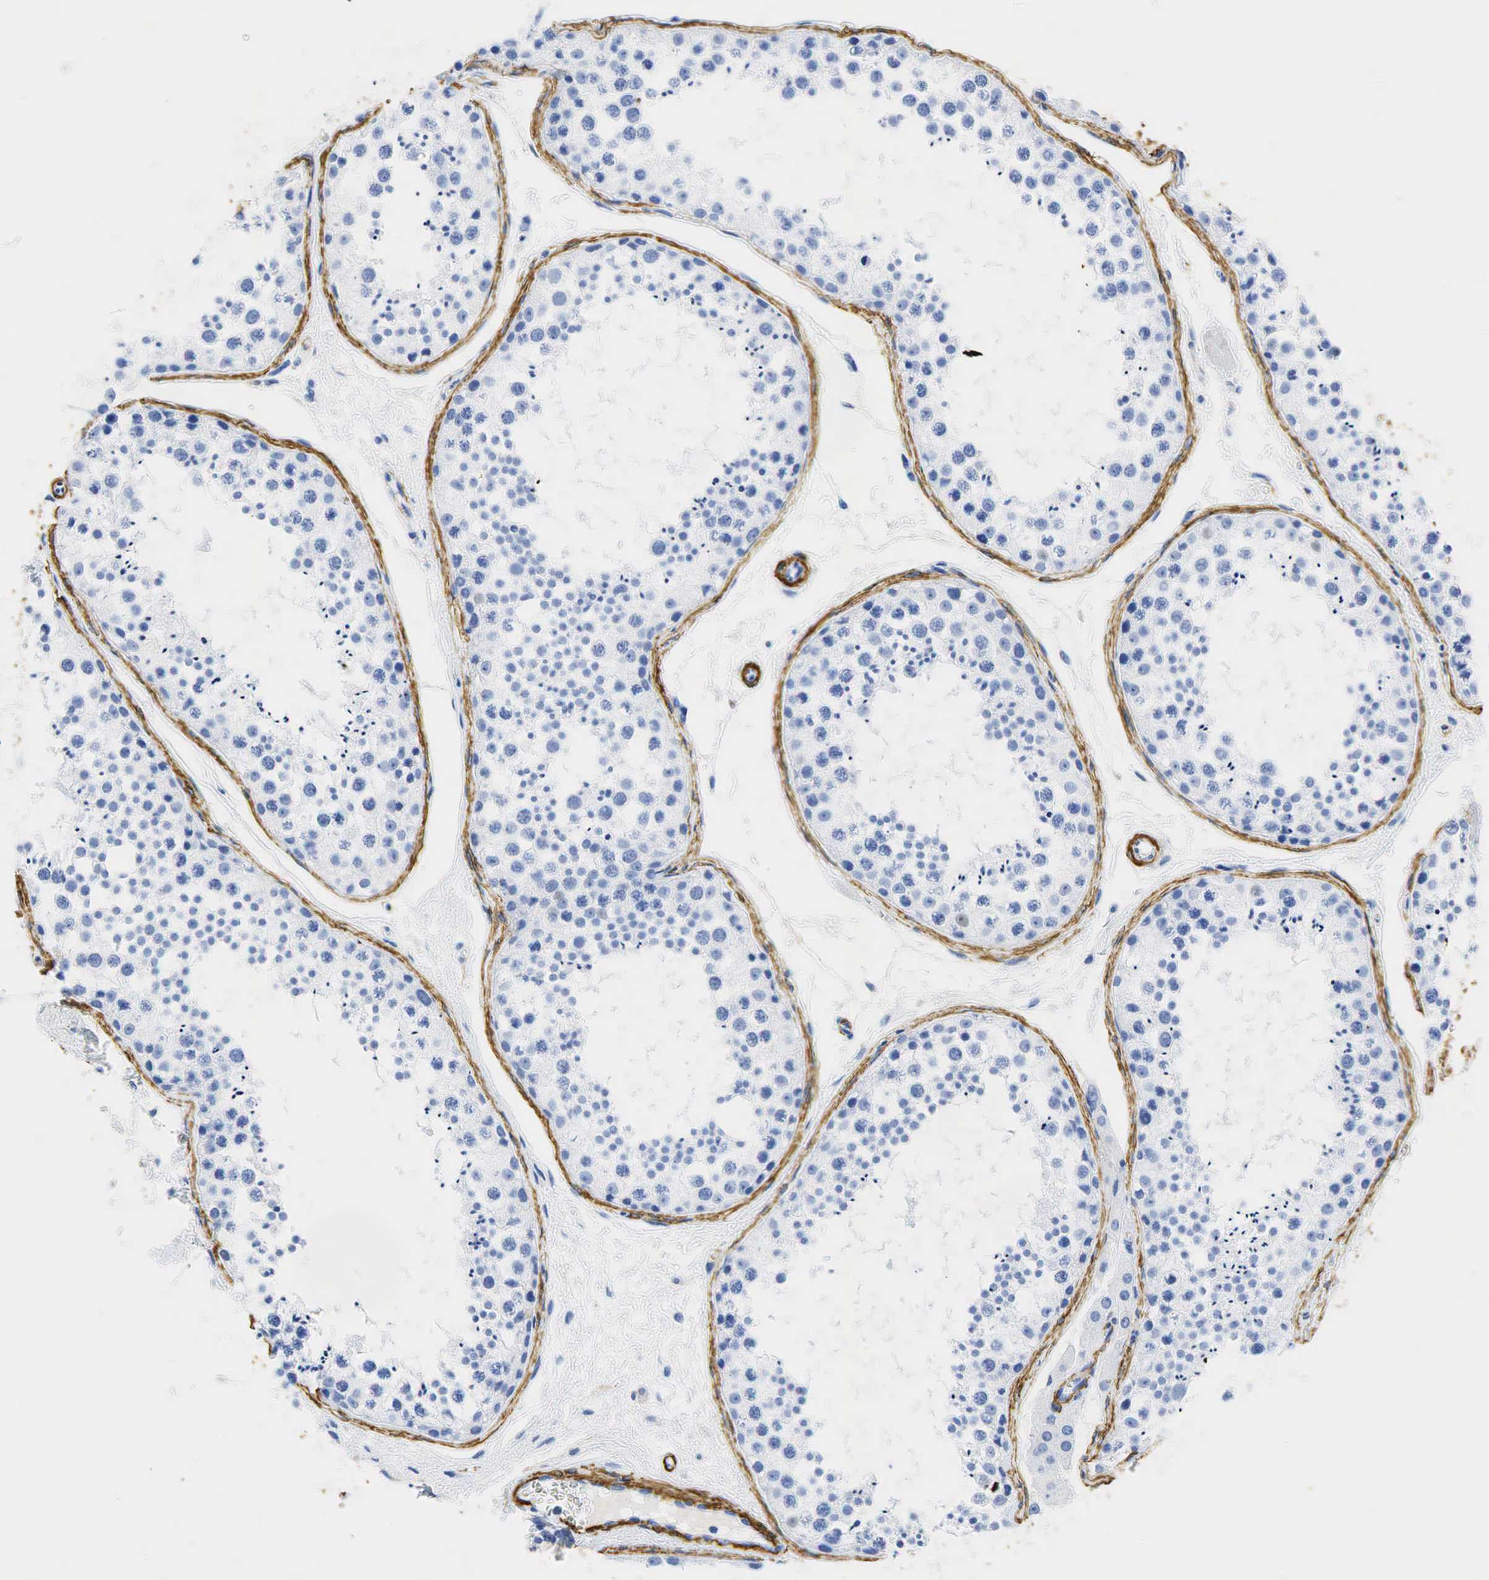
{"staining": {"intensity": "negative", "quantity": "none", "location": "none"}, "tissue": "testis", "cell_type": "Cells in seminiferous ducts", "image_type": "normal", "snomed": [{"axis": "morphology", "description": "Normal tissue, NOS"}, {"axis": "topography", "description": "Testis"}], "caption": "Testis stained for a protein using immunohistochemistry (IHC) reveals no expression cells in seminiferous ducts.", "gene": "ACTA1", "patient": {"sex": "male", "age": 57}}